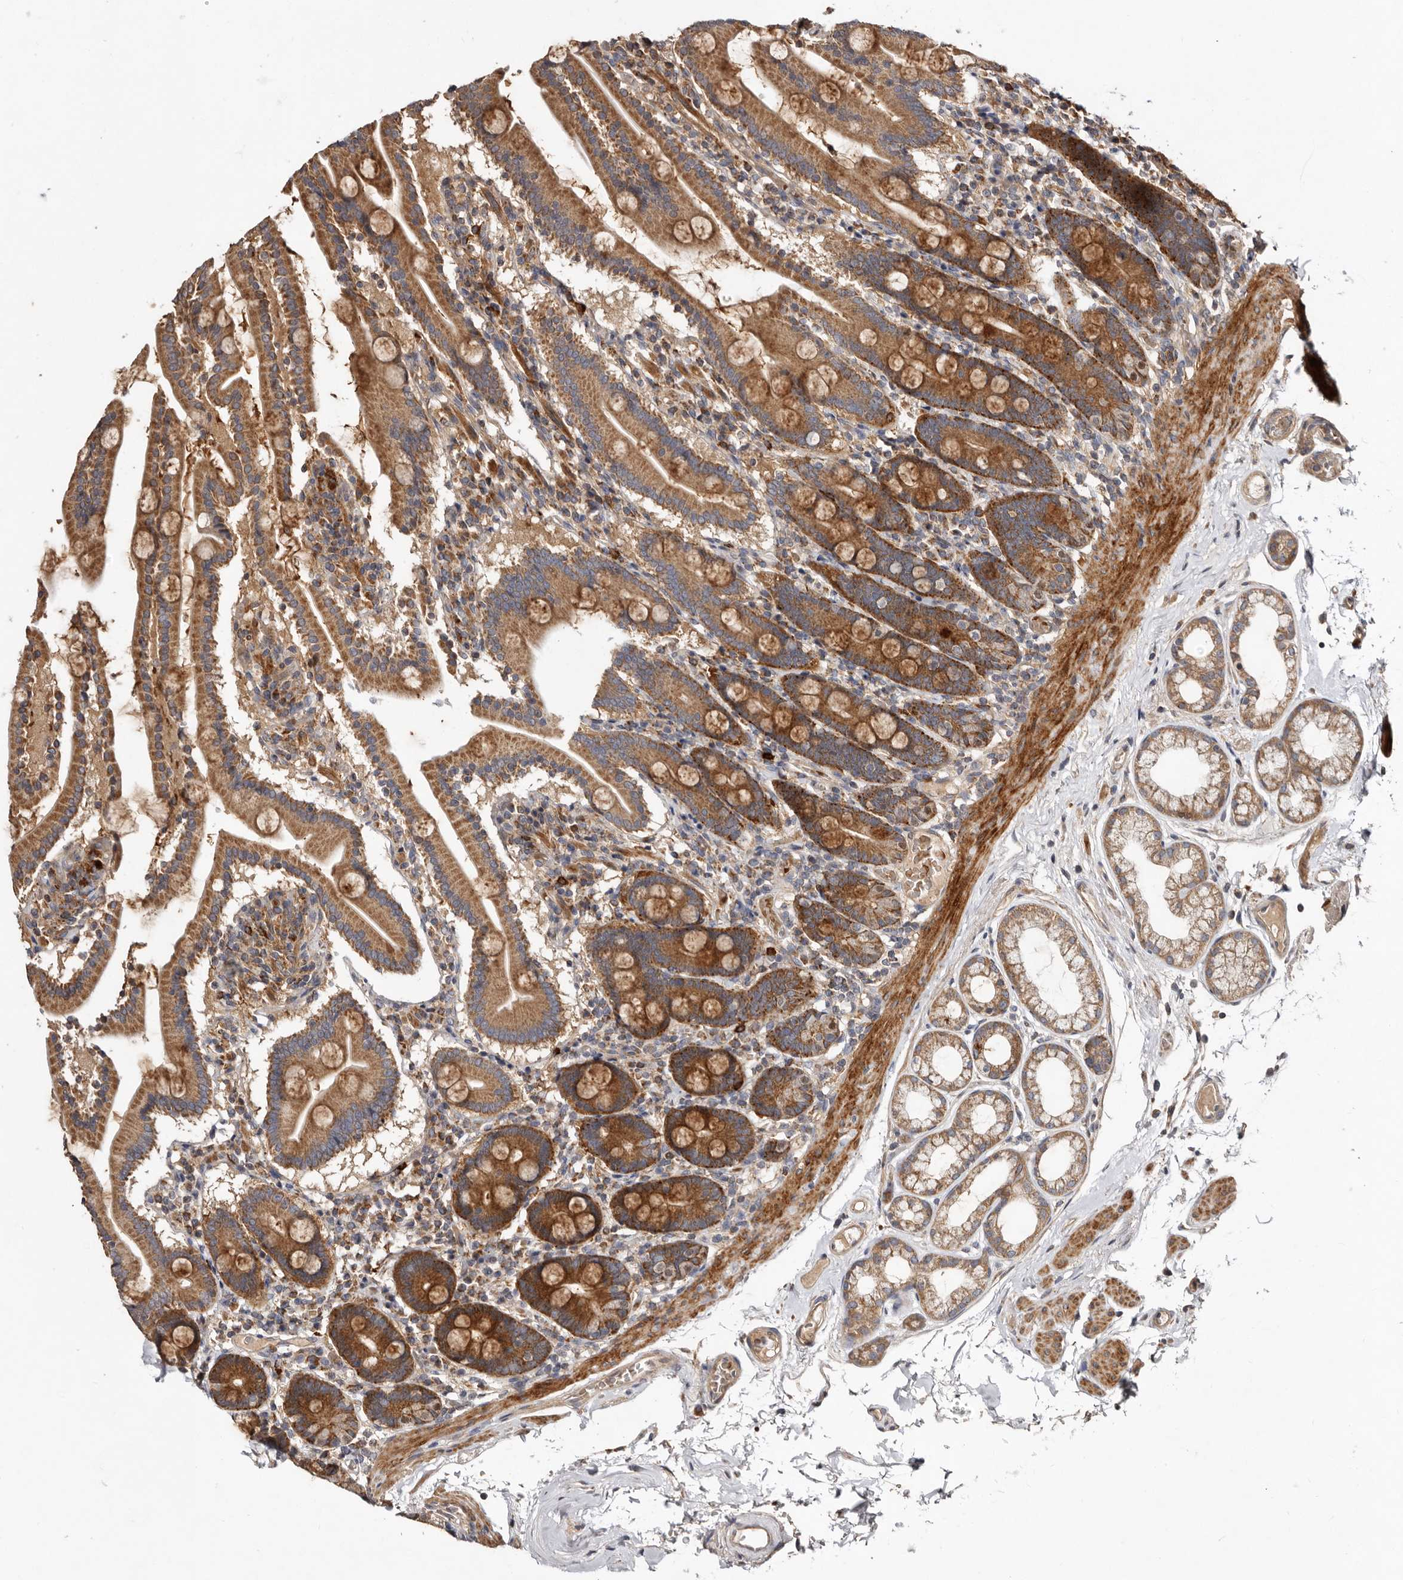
{"staining": {"intensity": "strong", "quantity": ">75%", "location": "cytoplasmic/membranous"}, "tissue": "duodenum", "cell_type": "Glandular cells", "image_type": "normal", "snomed": [{"axis": "morphology", "description": "Normal tissue, NOS"}, {"axis": "topography", "description": "Duodenum"}], "caption": "Immunohistochemical staining of normal duodenum reveals >75% levels of strong cytoplasmic/membranous protein staining in about >75% of glandular cells. The staining was performed using DAB (3,3'-diaminobenzidine) to visualize the protein expression in brown, while the nuclei were stained in blue with hematoxylin (Magnification: 20x).", "gene": "GOT1L1", "patient": {"sex": "male", "age": 55}}